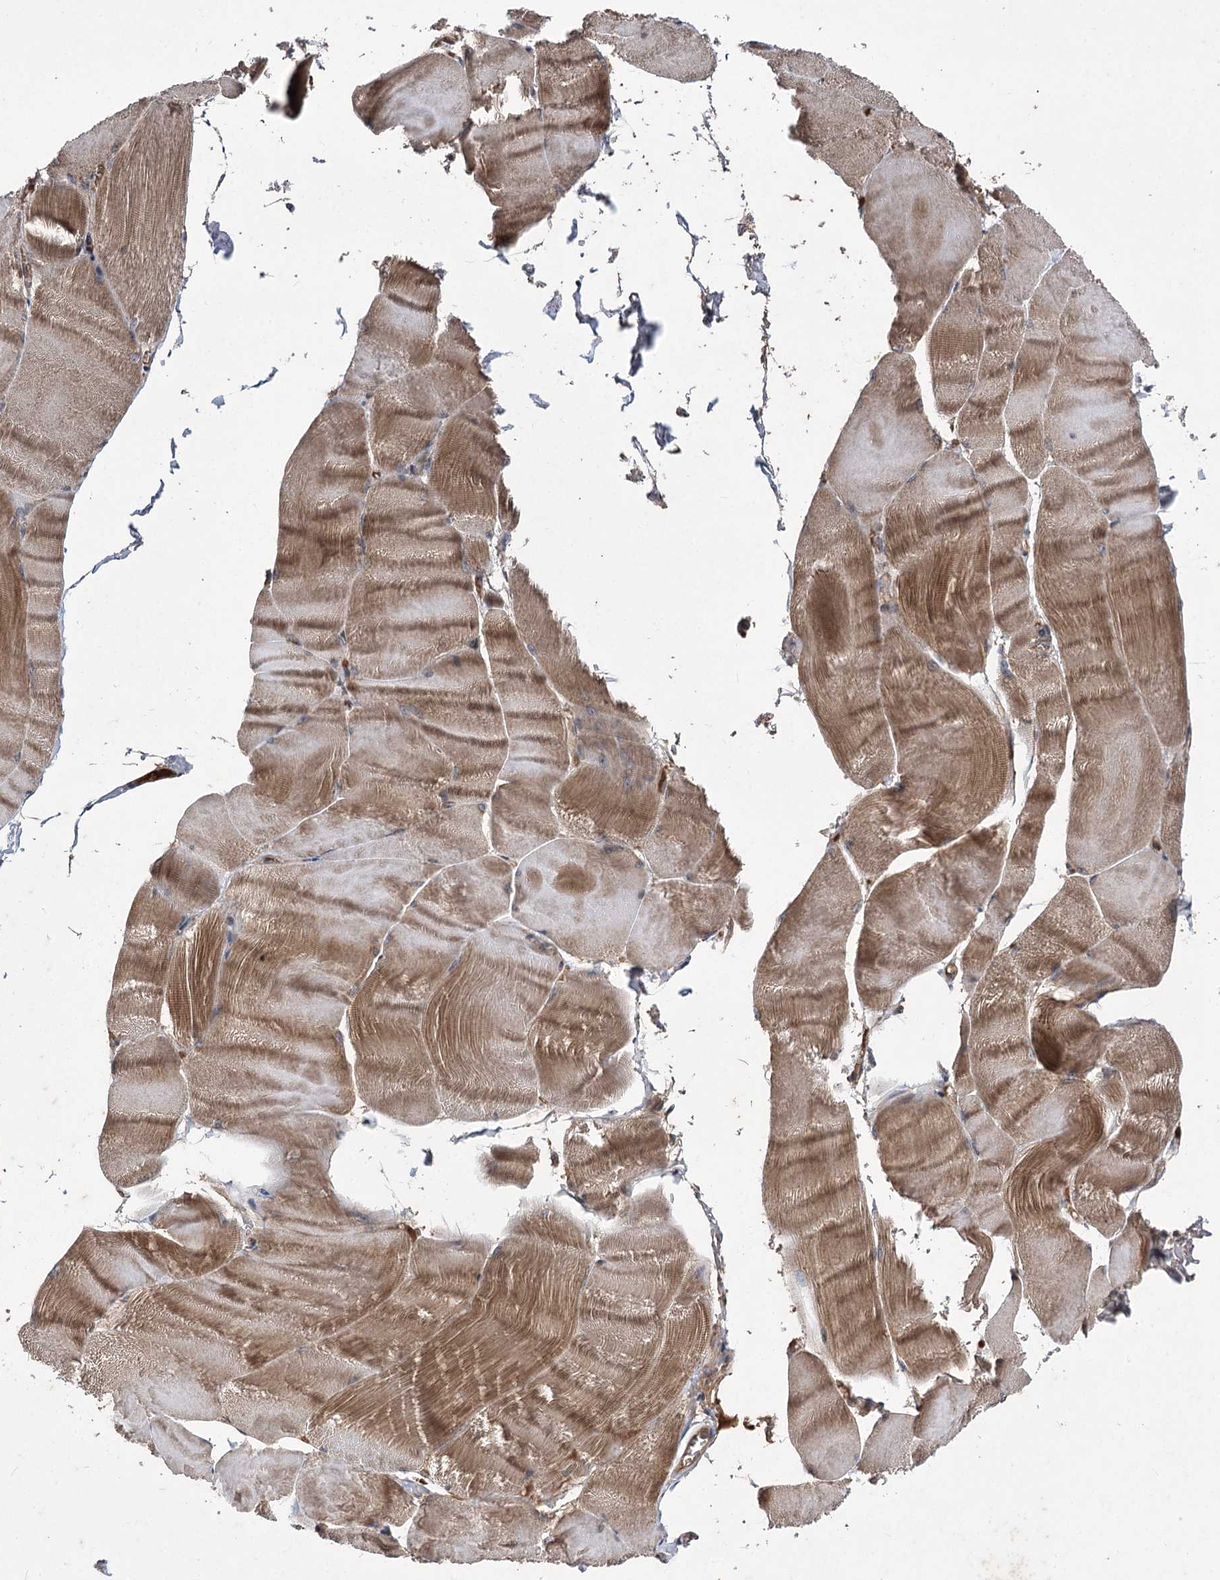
{"staining": {"intensity": "strong", "quantity": "25%-75%", "location": "cytoplasmic/membranous,nuclear"}, "tissue": "skeletal muscle", "cell_type": "Myocytes", "image_type": "normal", "snomed": [{"axis": "morphology", "description": "Normal tissue, NOS"}, {"axis": "morphology", "description": "Basal cell carcinoma"}, {"axis": "topography", "description": "Skeletal muscle"}], "caption": "IHC staining of normal skeletal muscle, which displays high levels of strong cytoplasmic/membranous,nuclear staining in about 25%-75% of myocytes indicating strong cytoplasmic/membranous,nuclear protein expression. The staining was performed using DAB (brown) for protein detection and nuclei were counterstained in hematoxylin (blue).", "gene": "RASSF3", "patient": {"sex": "female", "age": 64}}